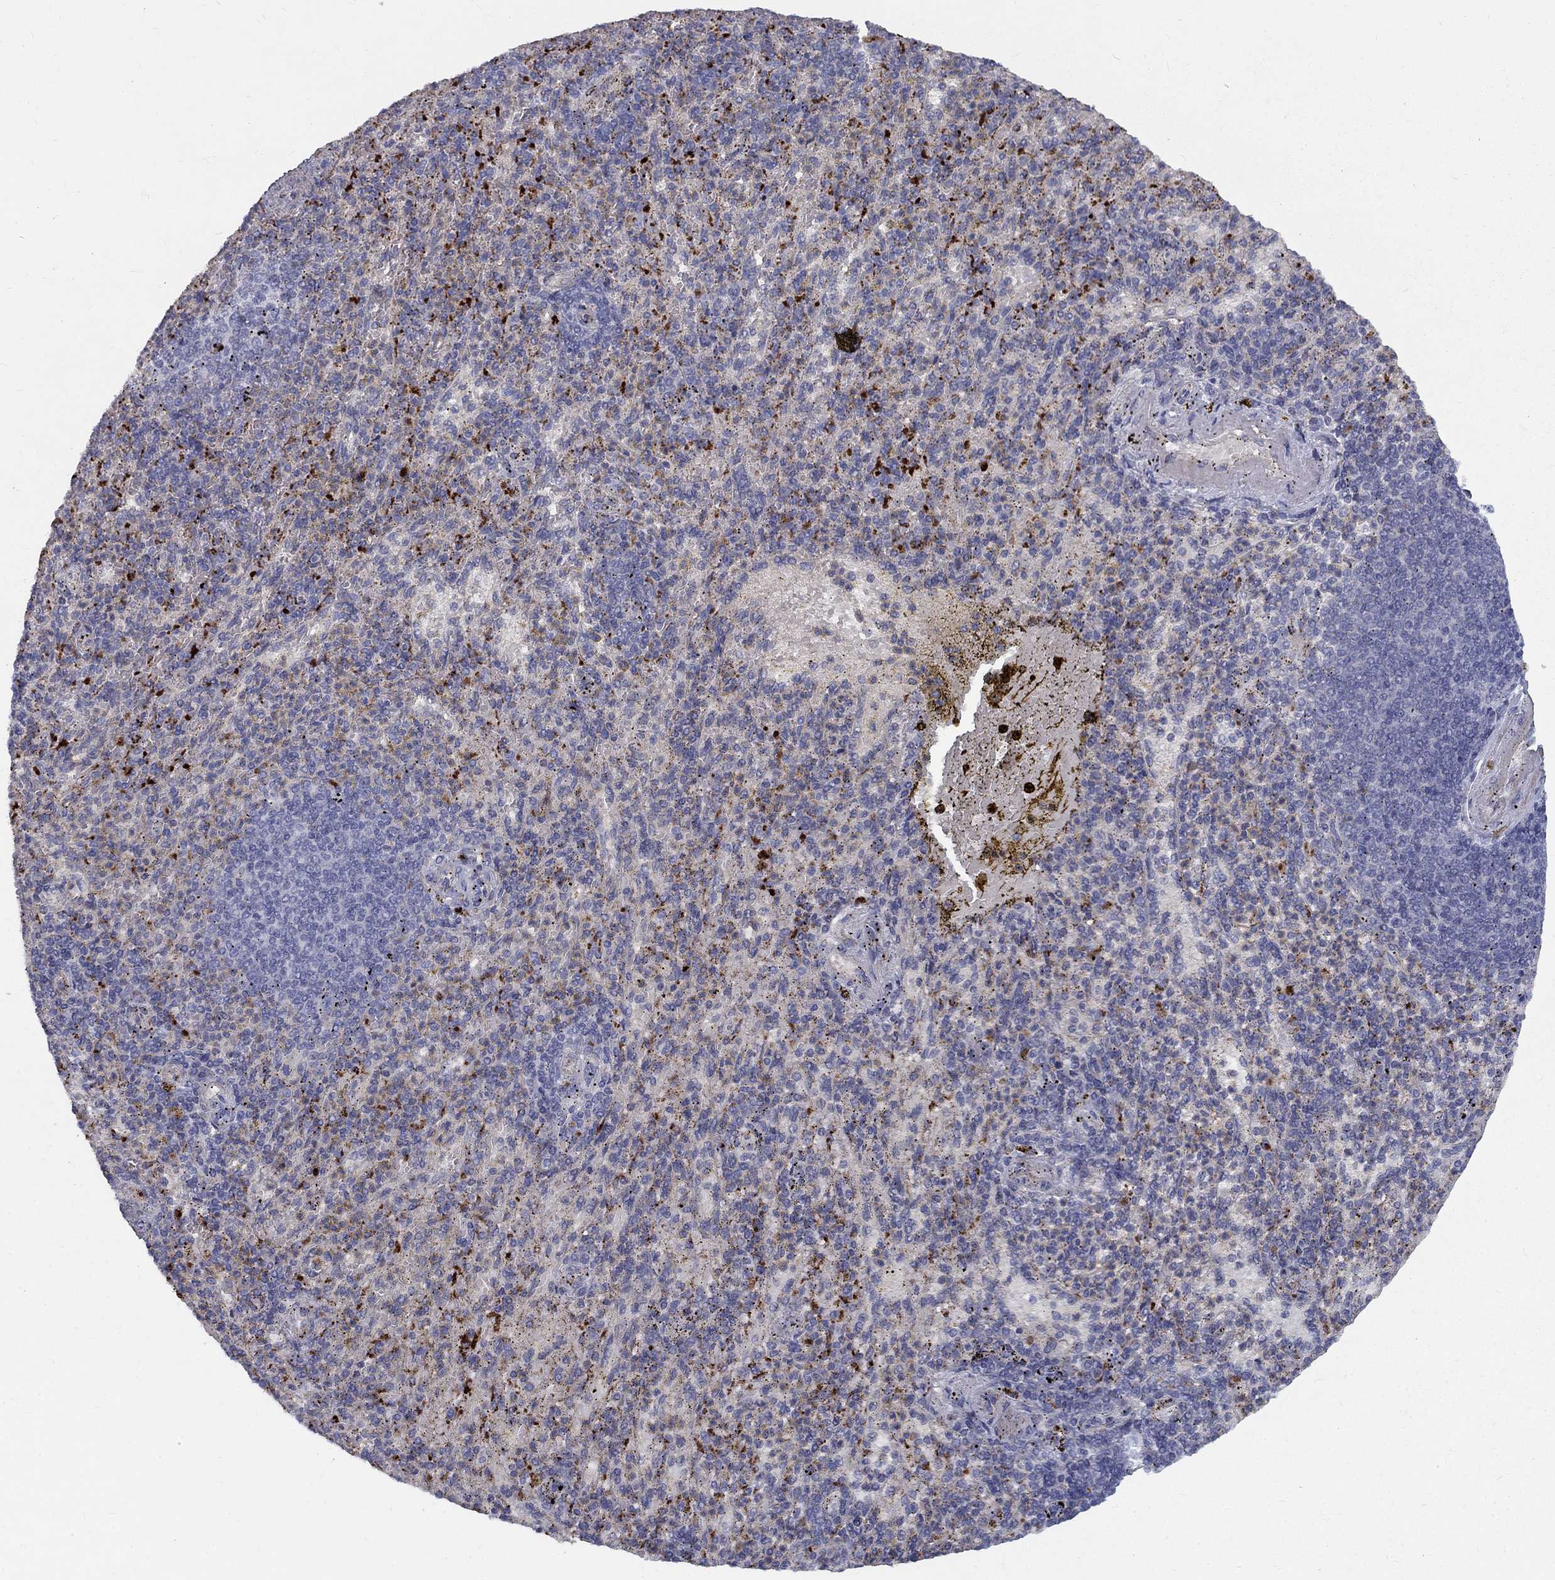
{"staining": {"intensity": "moderate", "quantity": "25%-75%", "location": "cytoplasmic/membranous"}, "tissue": "spleen", "cell_type": "Cells in red pulp", "image_type": "normal", "snomed": [{"axis": "morphology", "description": "Normal tissue, NOS"}, {"axis": "topography", "description": "Spleen"}], "caption": "Protein expression analysis of unremarkable human spleen reveals moderate cytoplasmic/membranous expression in approximately 25%-75% of cells in red pulp. Using DAB (brown) and hematoxylin (blue) stains, captured at high magnification using brightfield microscopy.", "gene": "EPDR1", "patient": {"sex": "female", "age": 74}}